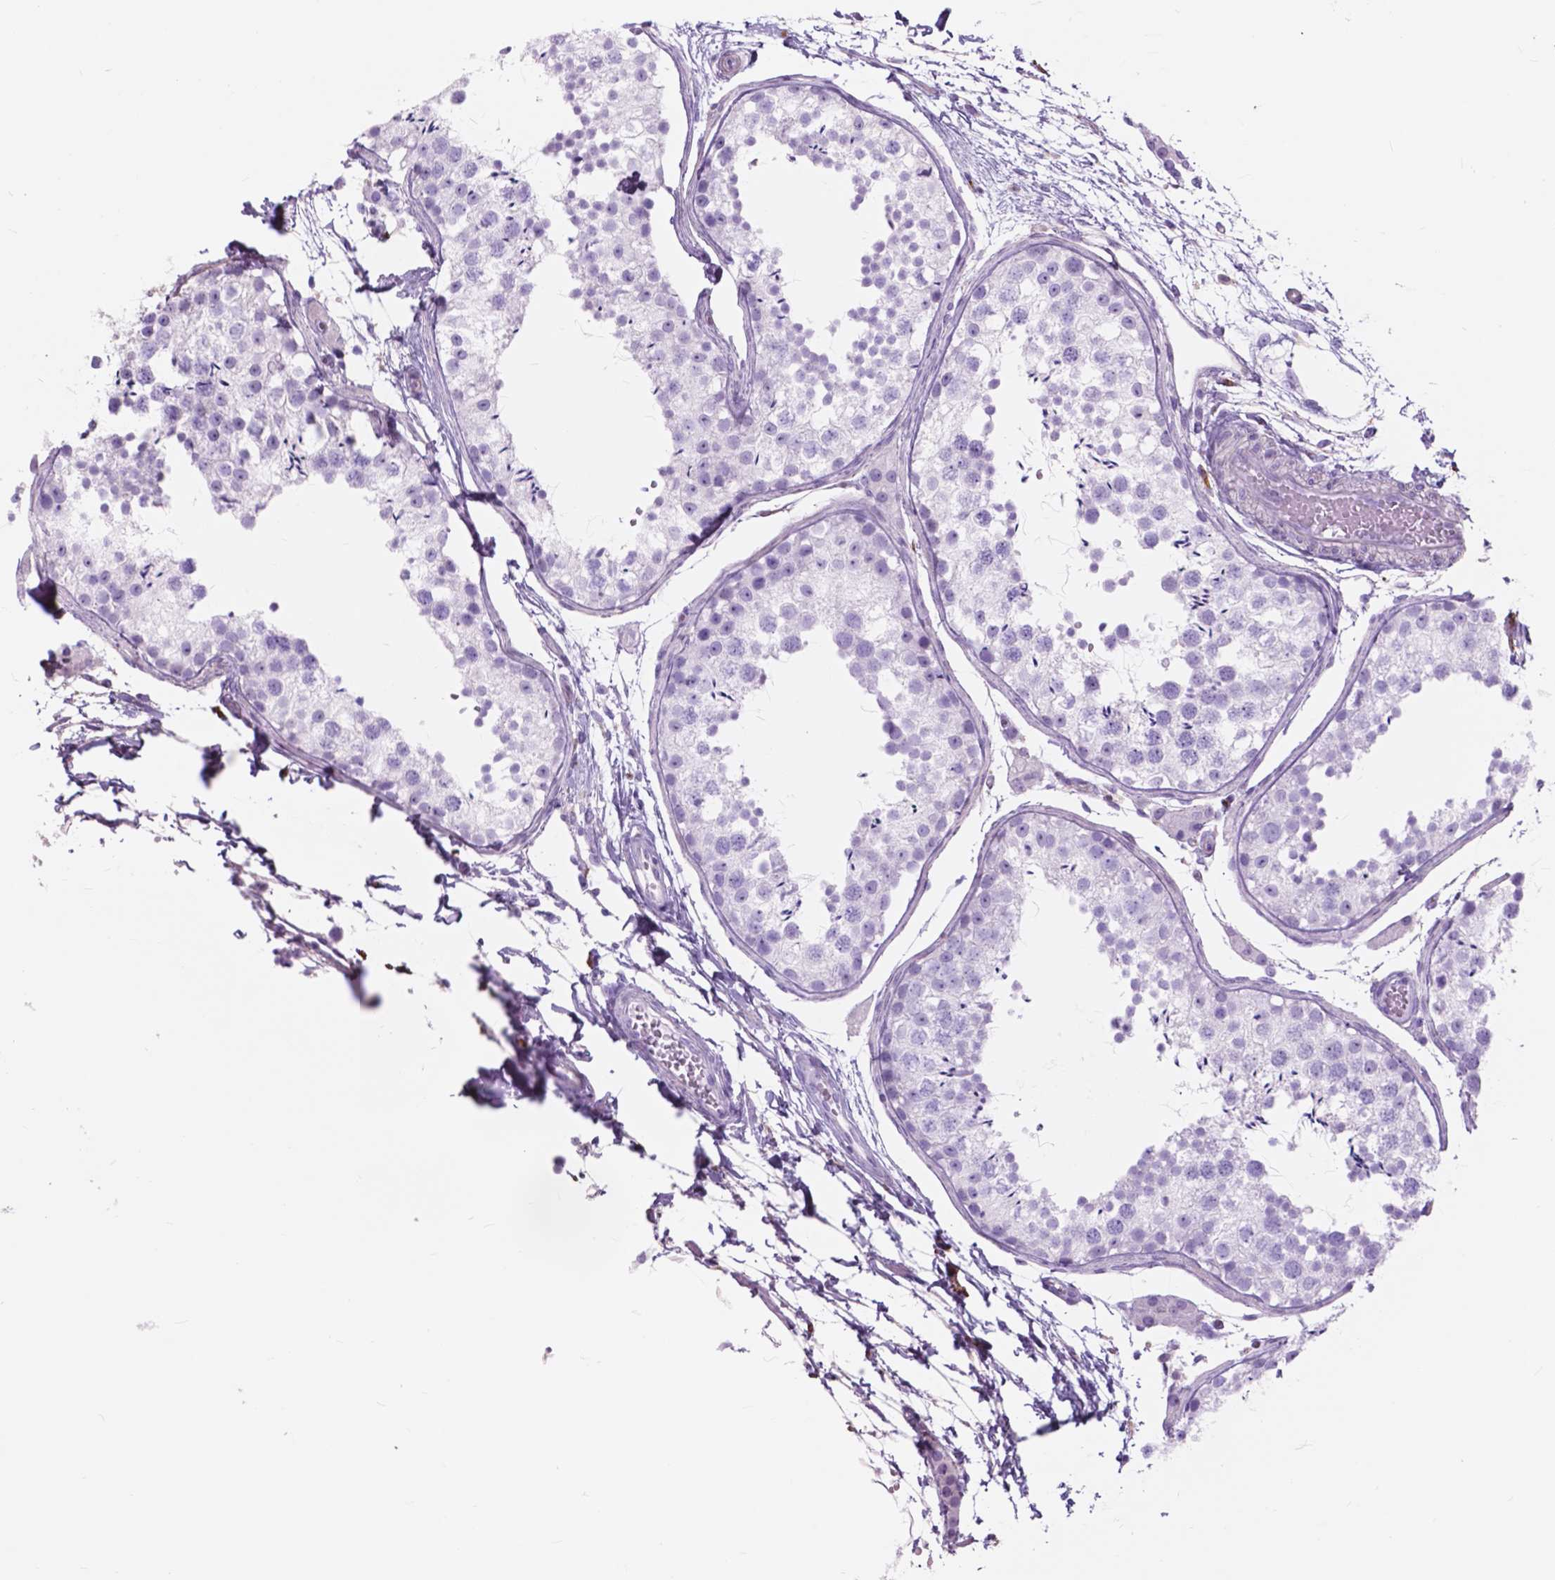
{"staining": {"intensity": "negative", "quantity": "none", "location": "none"}, "tissue": "testis", "cell_type": "Cells in seminiferous ducts", "image_type": "normal", "snomed": [{"axis": "morphology", "description": "Normal tissue, NOS"}, {"axis": "topography", "description": "Testis"}], "caption": "This is an immunohistochemistry (IHC) histopathology image of normal testis. There is no positivity in cells in seminiferous ducts.", "gene": "FXYD2", "patient": {"sex": "male", "age": 29}}